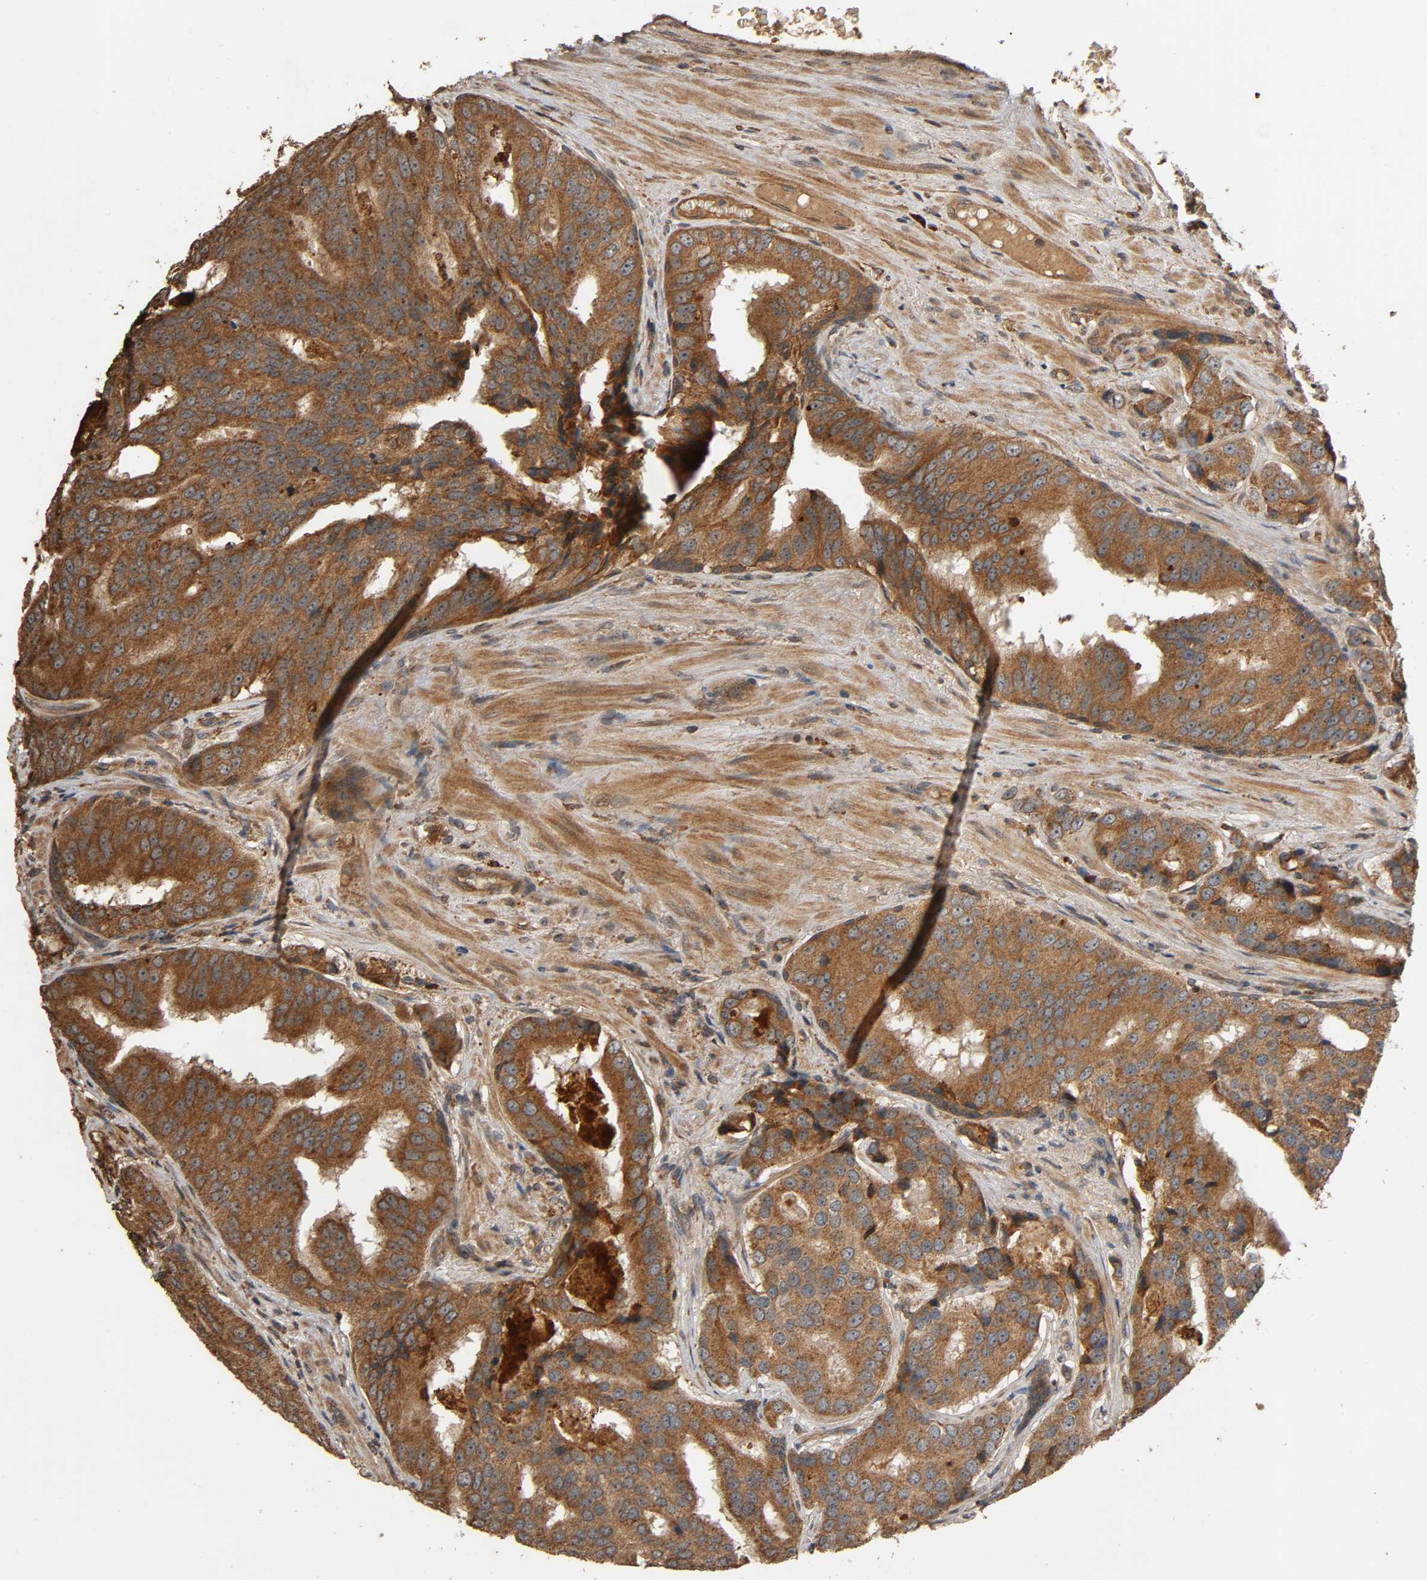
{"staining": {"intensity": "strong", "quantity": ">75%", "location": "cytoplasmic/membranous"}, "tissue": "prostate cancer", "cell_type": "Tumor cells", "image_type": "cancer", "snomed": [{"axis": "morphology", "description": "Adenocarcinoma, High grade"}, {"axis": "topography", "description": "Prostate"}], "caption": "A histopathology image showing strong cytoplasmic/membranous staining in approximately >75% of tumor cells in prostate high-grade adenocarcinoma, as visualized by brown immunohistochemical staining.", "gene": "MAP3K8", "patient": {"sex": "male", "age": 58}}